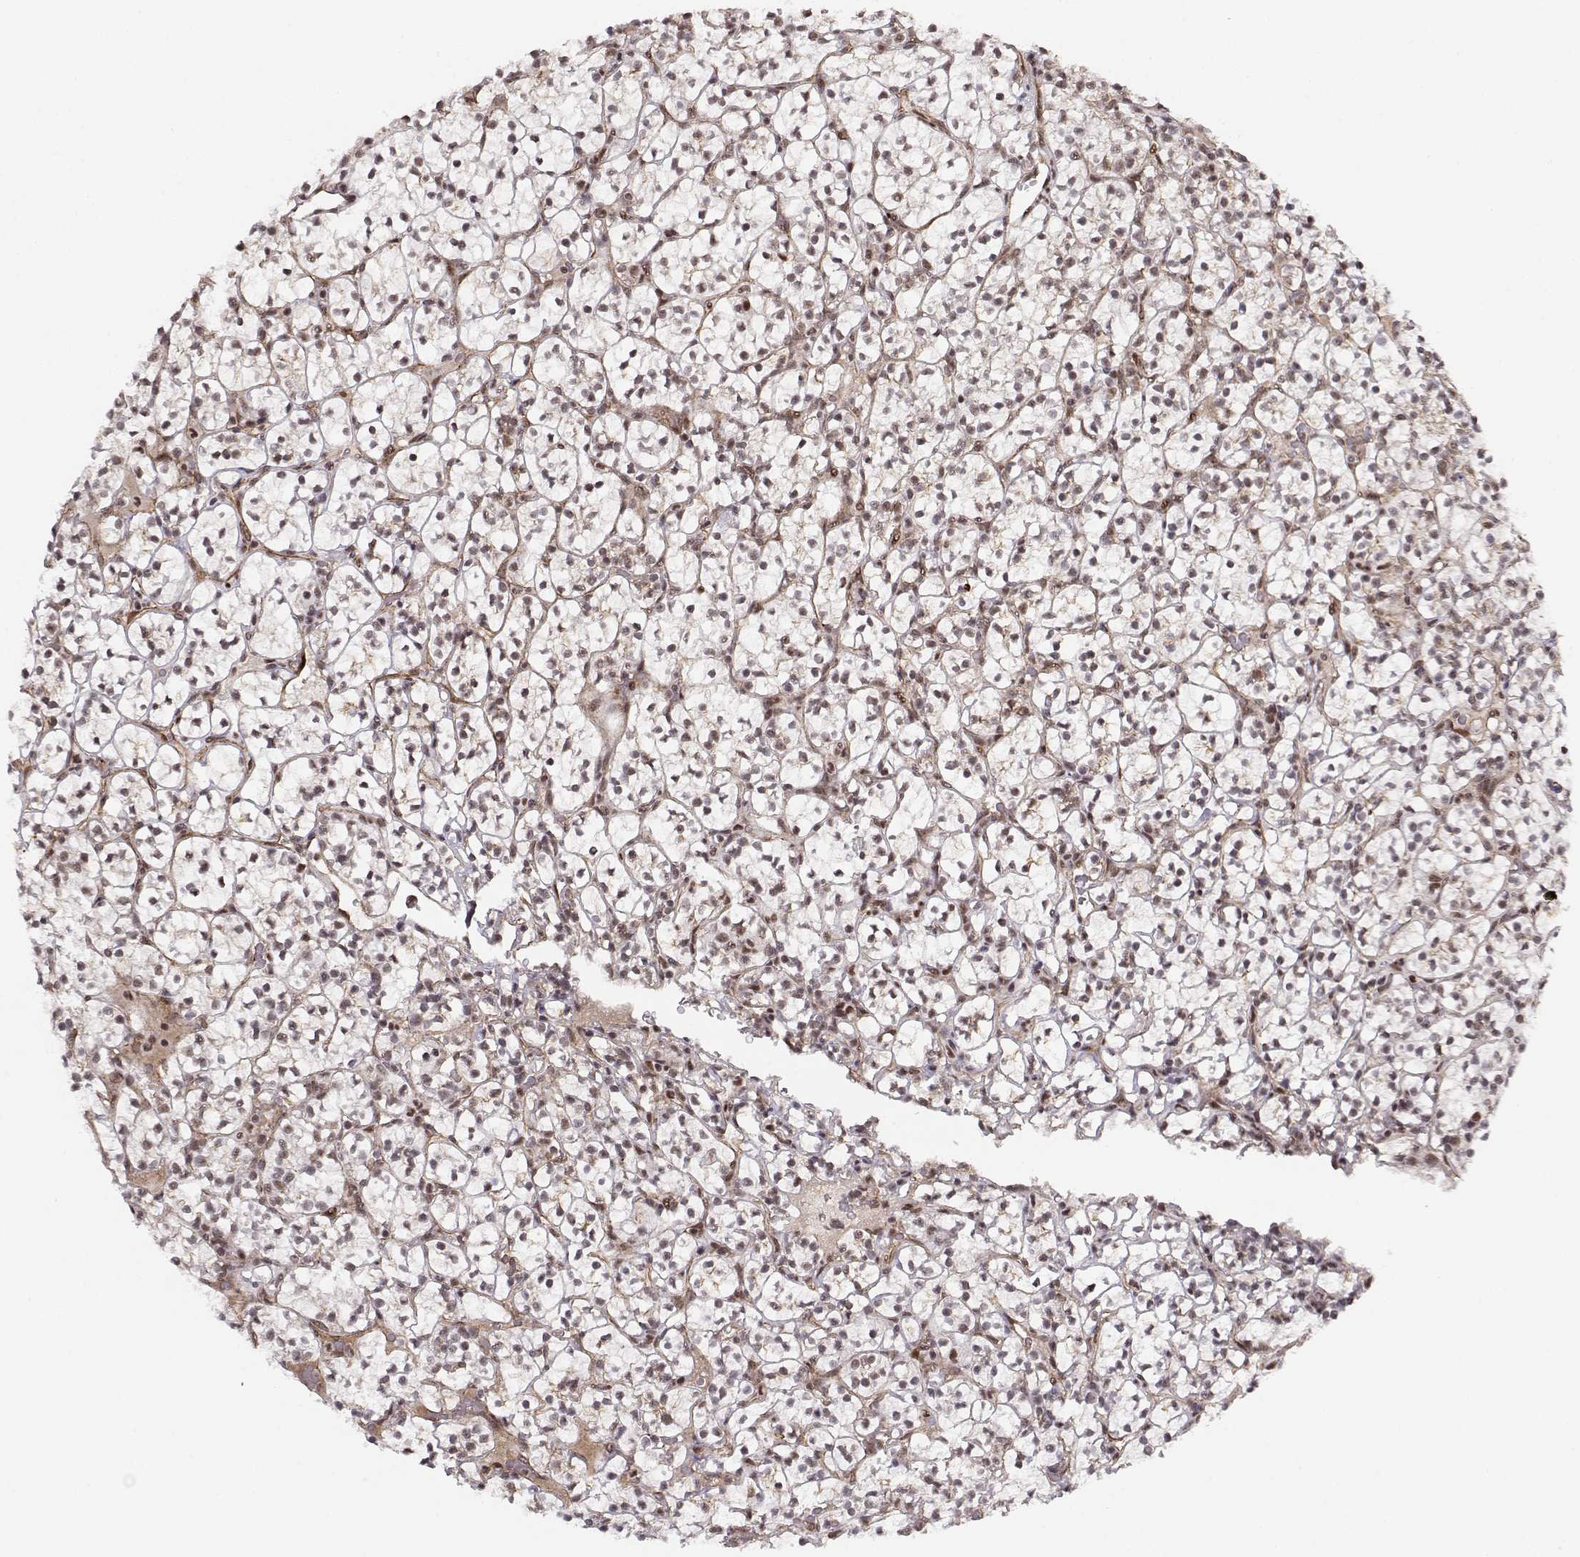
{"staining": {"intensity": "moderate", "quantity": "25%-75%", "location": "nuclear"}, "tissue": "renal cancer", "cell_type": "Tumor cells", "image_type": "cancer", "snomed": [{"axis": "morphology", "description": "Adenocarcinoma, NOS"}, {"axis": "topography", "description": "Kidney"}], "caption": "The image displays staining of renal adenocarcinoma, revealing moderate nuclear protein staining (brown color) within tumor cells.", "gene": "CIR1", "patient": {"sex": "female", "age": 89}}